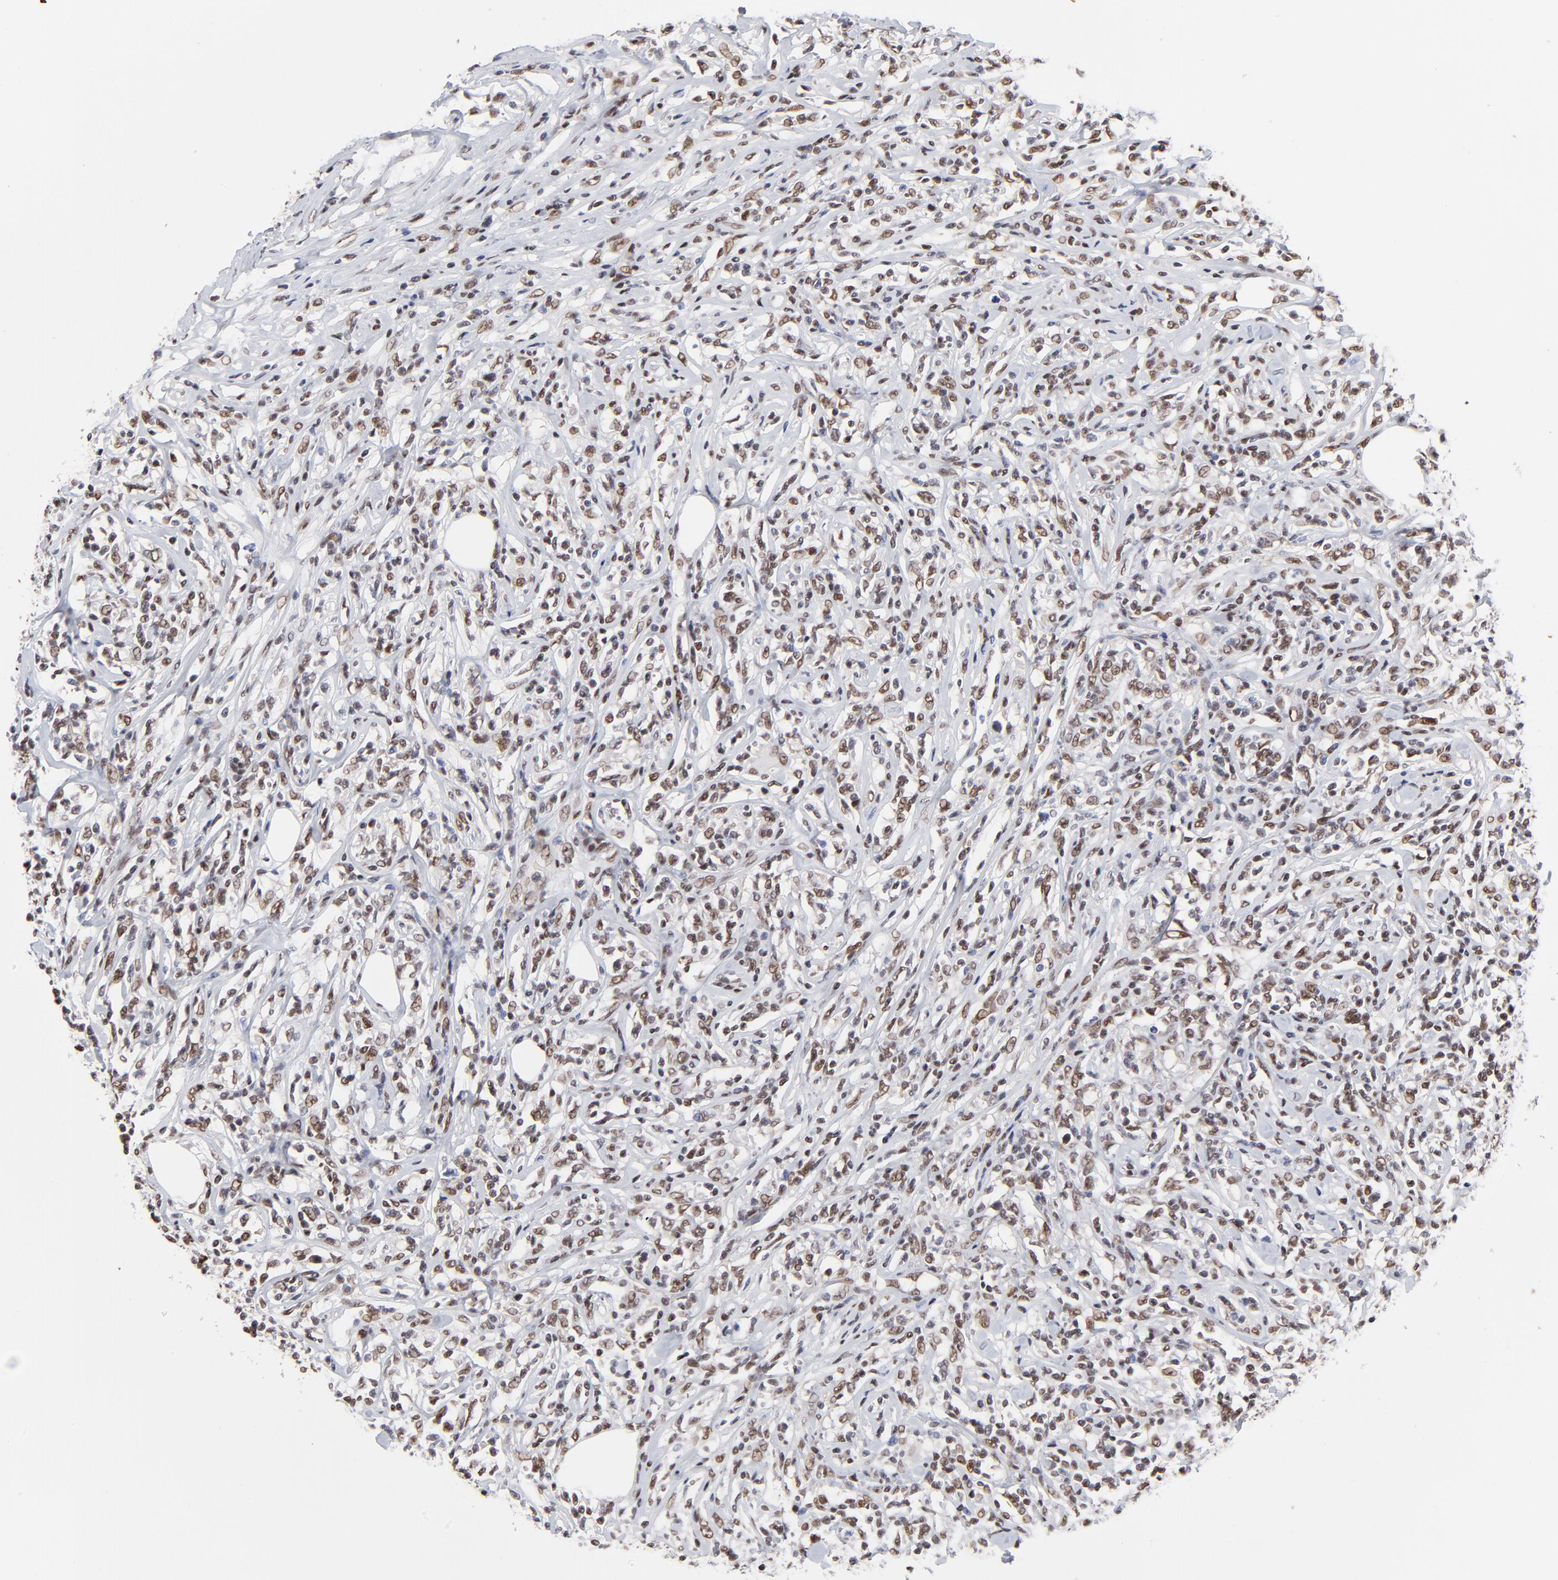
{"staining": {"intensity": "moderate", "quantity": ">75%", "location": "nuclear"}, "tissue": "lymphoma", "cell_type": "Tumor cells", "image_type": "cancer", "snomed": [{"axis": "morphology", "description": "Malignant lymphoma, non-Hodgkin's type, High grade"}, {"axis": "topography", "description": "Lymph node"}], "caption": "Tumor cells display medium levels of moderate nuclear expression in about >75% of cells in lymphoma.", "gene": "ZMYM3", "patient": {"sex": "female", "age": 84}}